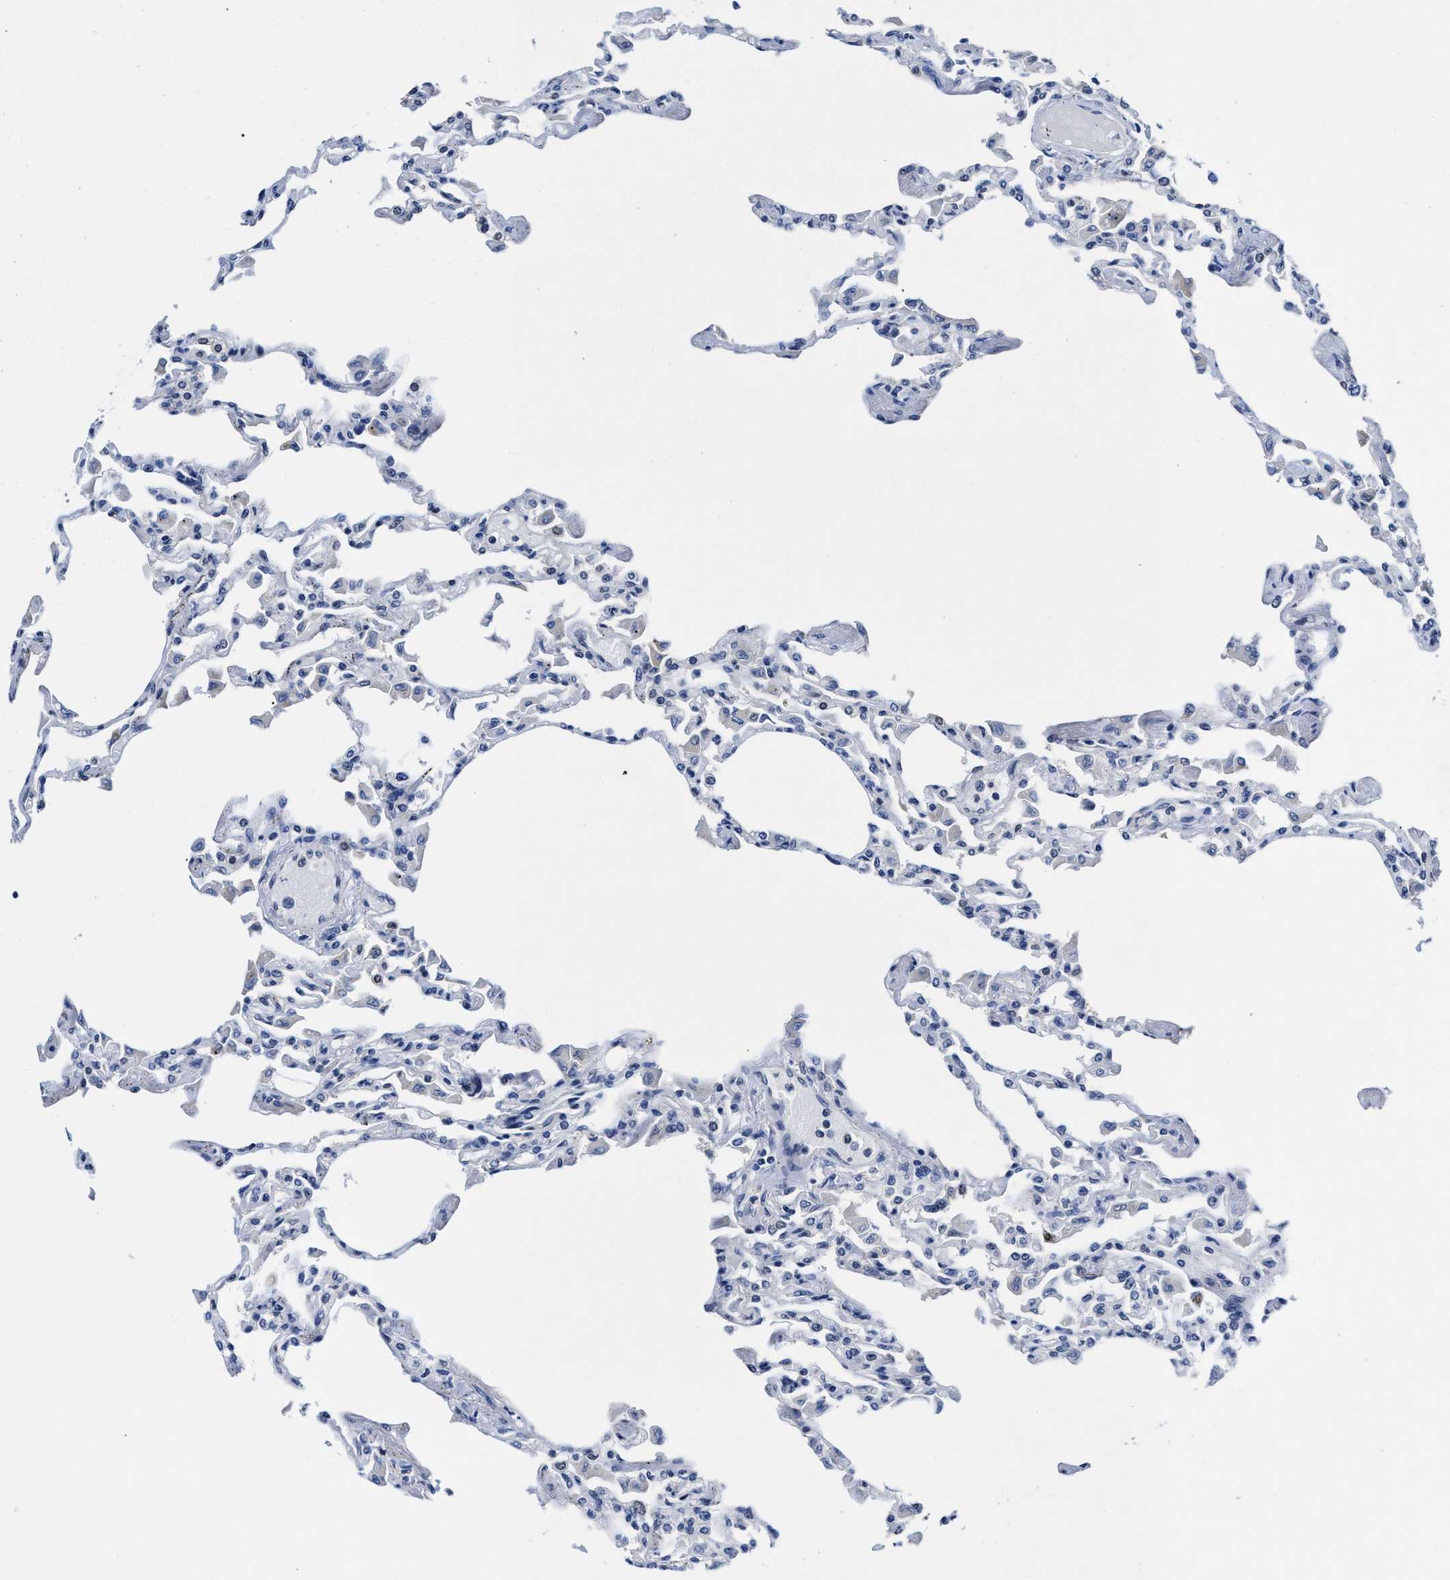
{"staining": {"intensity": "moderate", "quantity": "<25%", "location": "nuclear"}, "tissue": "lung", "cell_type": "Alveolar cells", "image_type": "normal", "snomed": [{"axis": "morphology", "description": "Normal tissue, NOS"}, {"axis": "topography", "description": "Bronchus"}, {"axis": "topography", "description": "Lung"}], "caption": "This is an image of immunohistochemistry staining of normal lung, which shows moderate expression in the nuclear of alveolar cells.", "gene": "ACLY", "patient": {"sex": "female", "age": 49}}